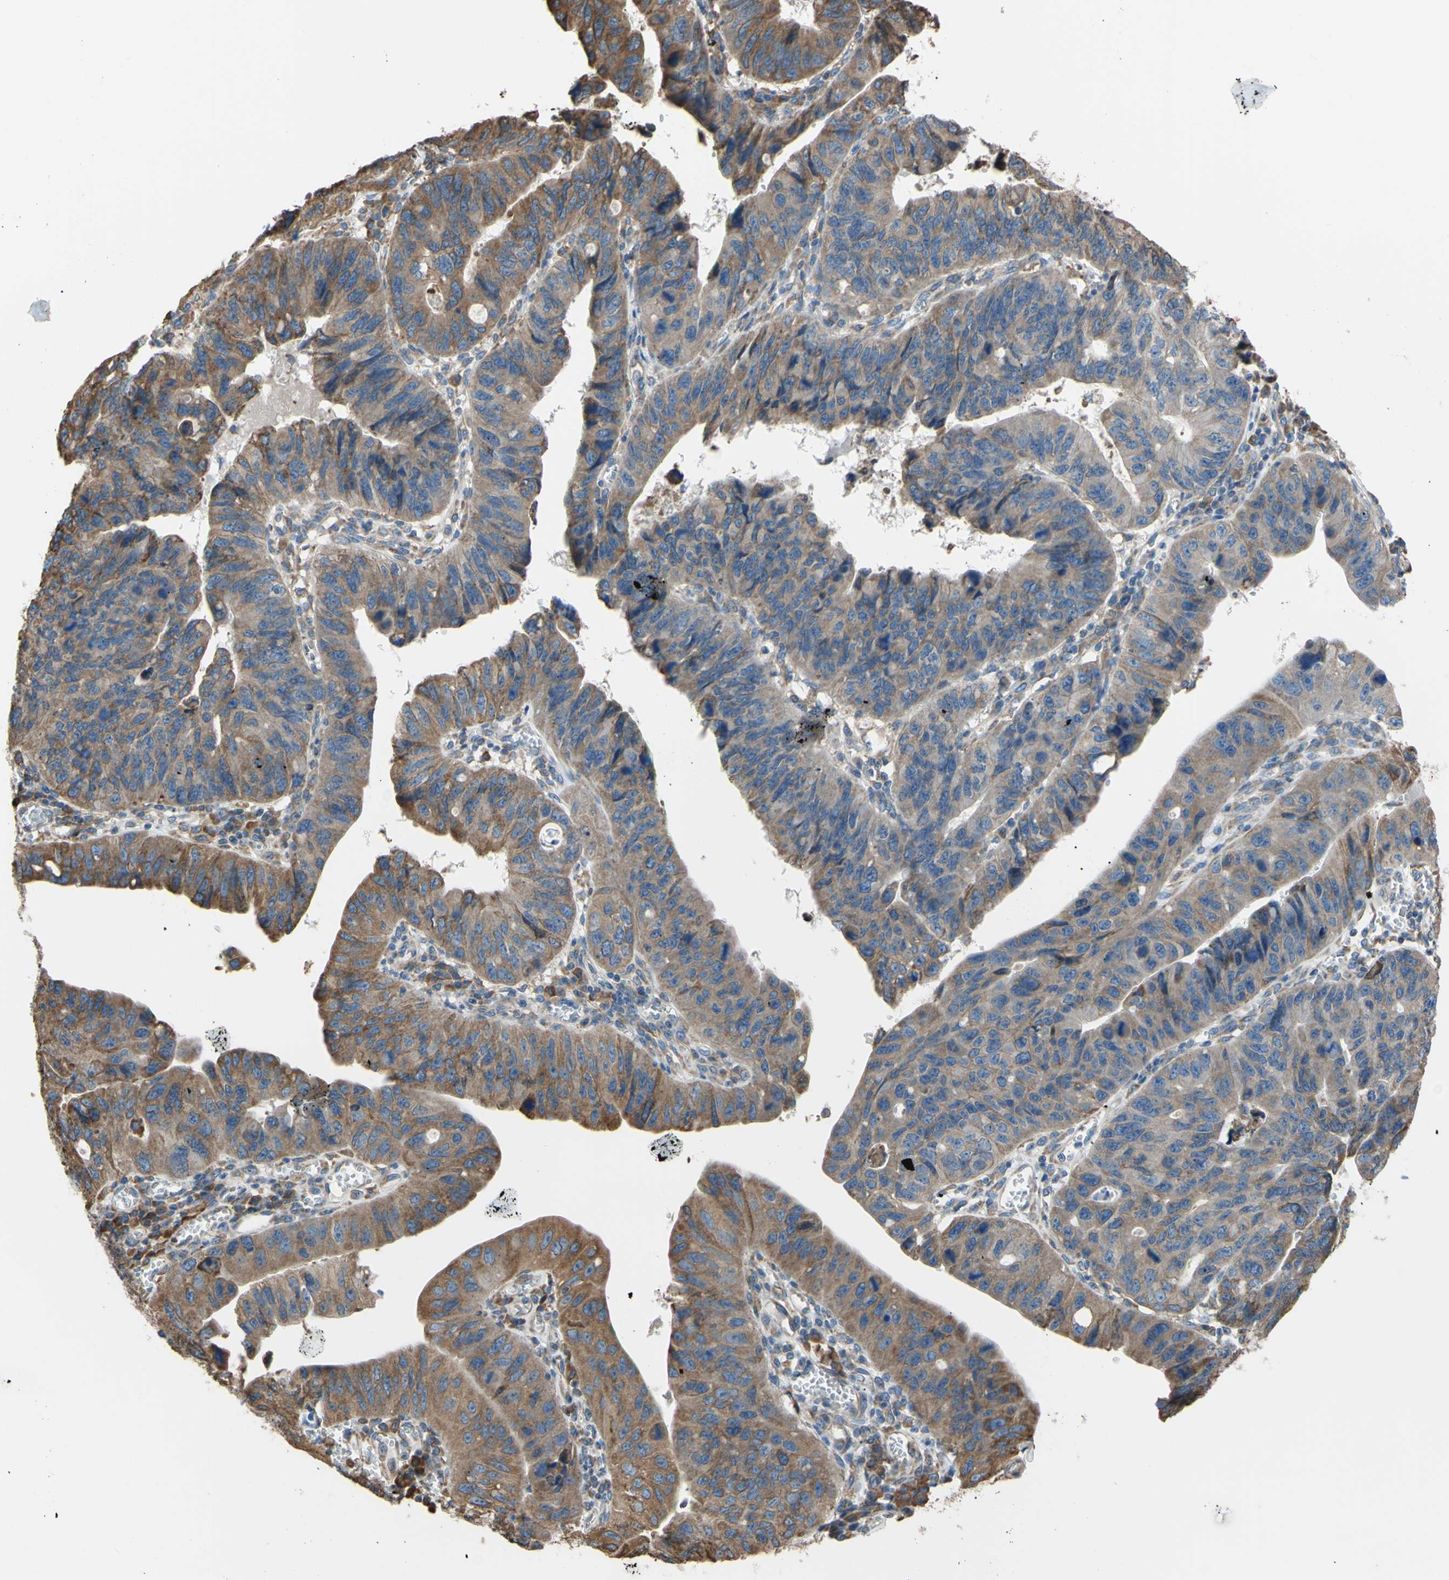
{"staining": {"intensity": "moderate", "quantity": "25%-75%", "location": "cytoplasmic/membranous"}, "tissue": "stomach cancer", "cell_type": "Tumor cells", "image_type": "cancer", "snomed": [{"axis": "morphology", "description": "Adenocarcinoma, NOS"}, {"axis": "topography", "description": "Stomach"}], "caption": "DAB immunohistochemical staining of human stomach cancer reveals moderate cytoplasmic/membranous protein expression in approximately 25%-75% of tumor cells.", "gene": "BMF", "patient": {"sex": "male", "age": 59}}